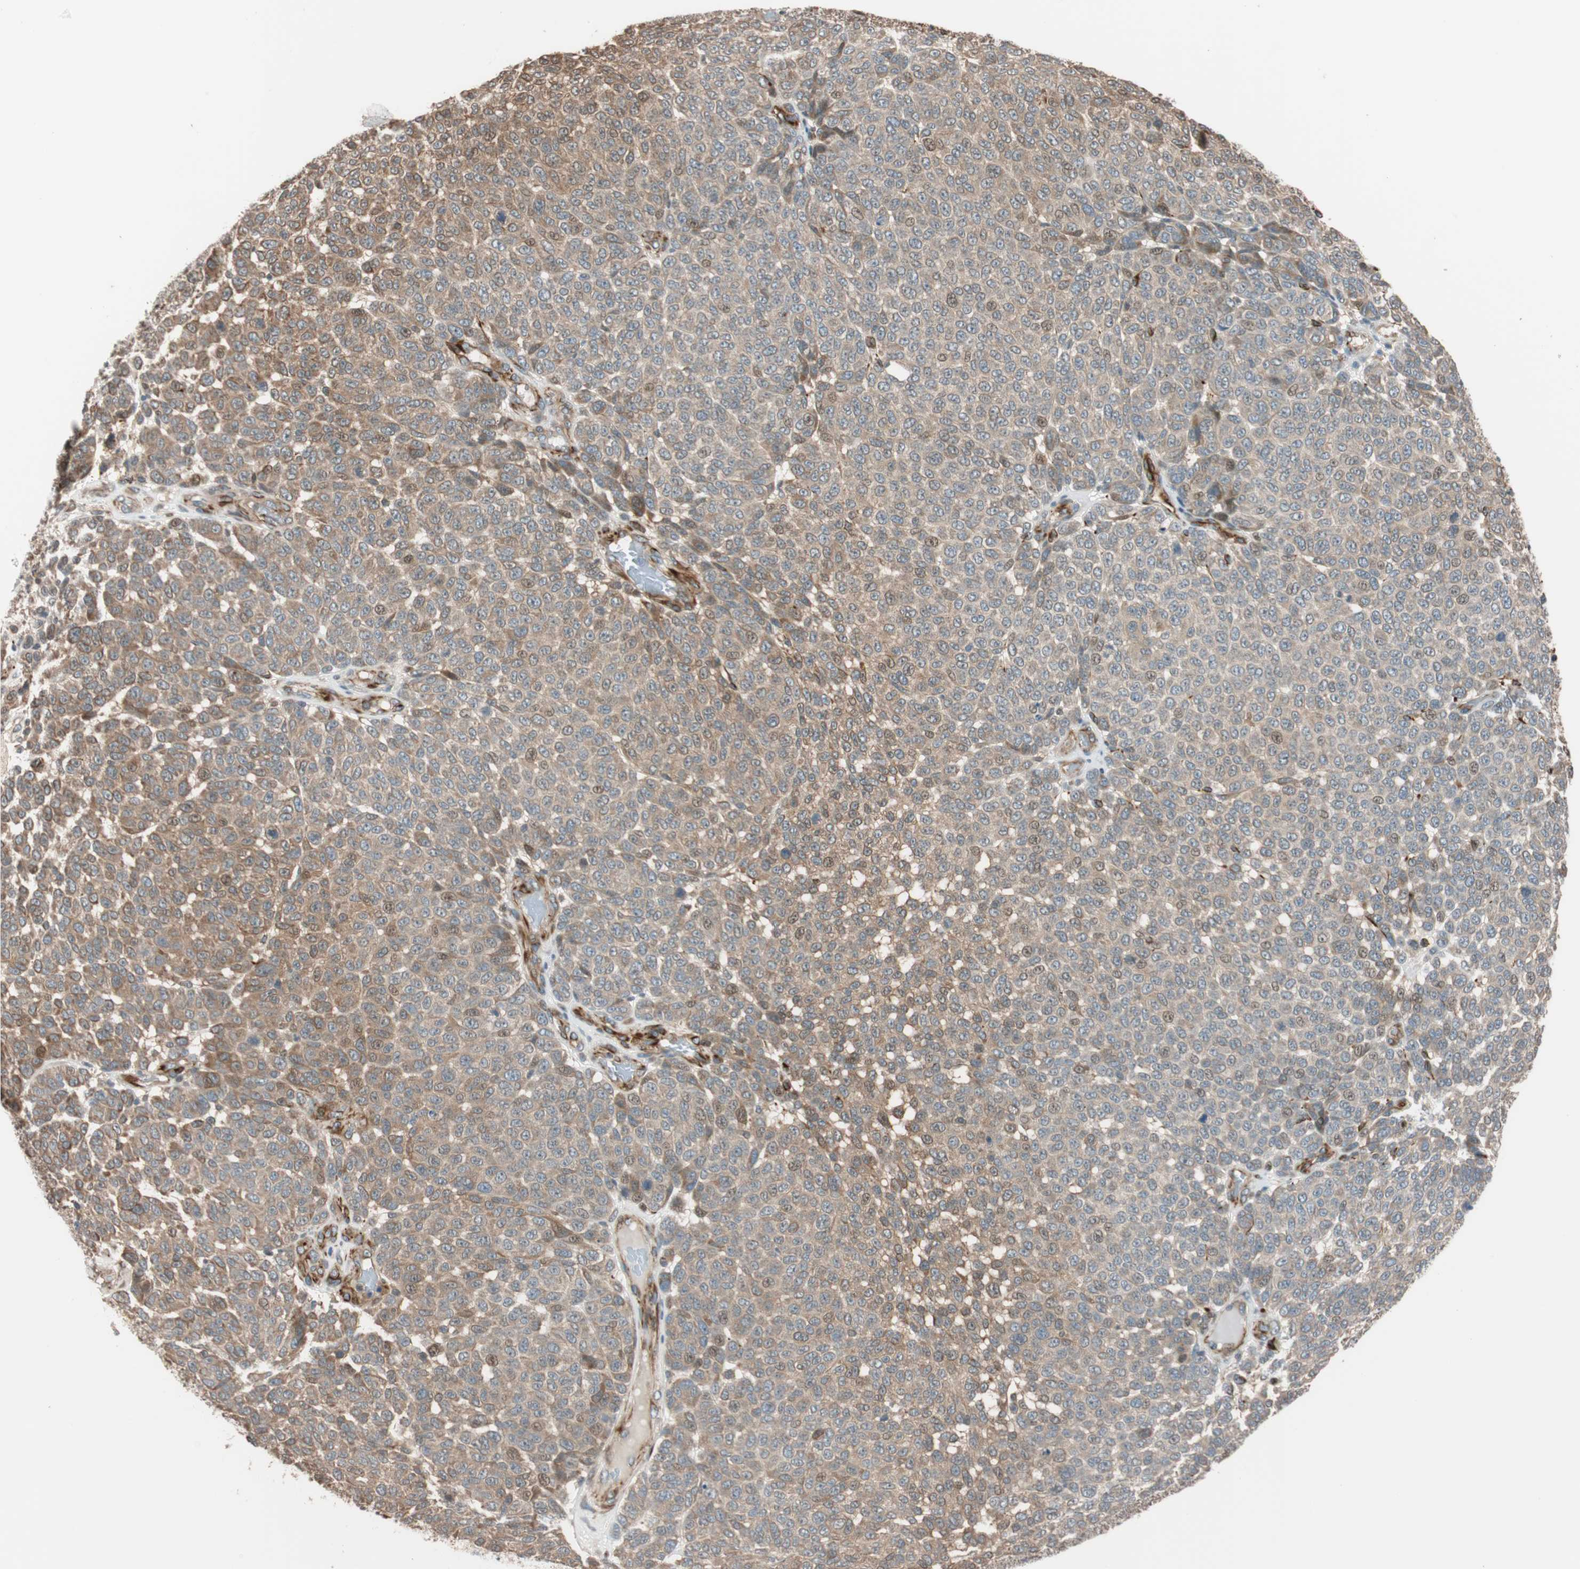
{"staining": {"intensity": "moderate", "quantity": ">75%", "location": "cytoplasmic/membranous"}, "tissue": "melanoma", "cell_type": "Tumor cells", "image_type": "cancer", "snomed": [{"axis": "morphology", "description": "Malignant melanoma, NOS"}, {"axis": "topography", "description": "Skin"}], "caption": "Tumor cells reveal moderate cytoplasmic/membranous positivity in about >75% of cells in melanoma.", "gene": "PIK3R3", "patient": {"sex": "male", "age": 59}}